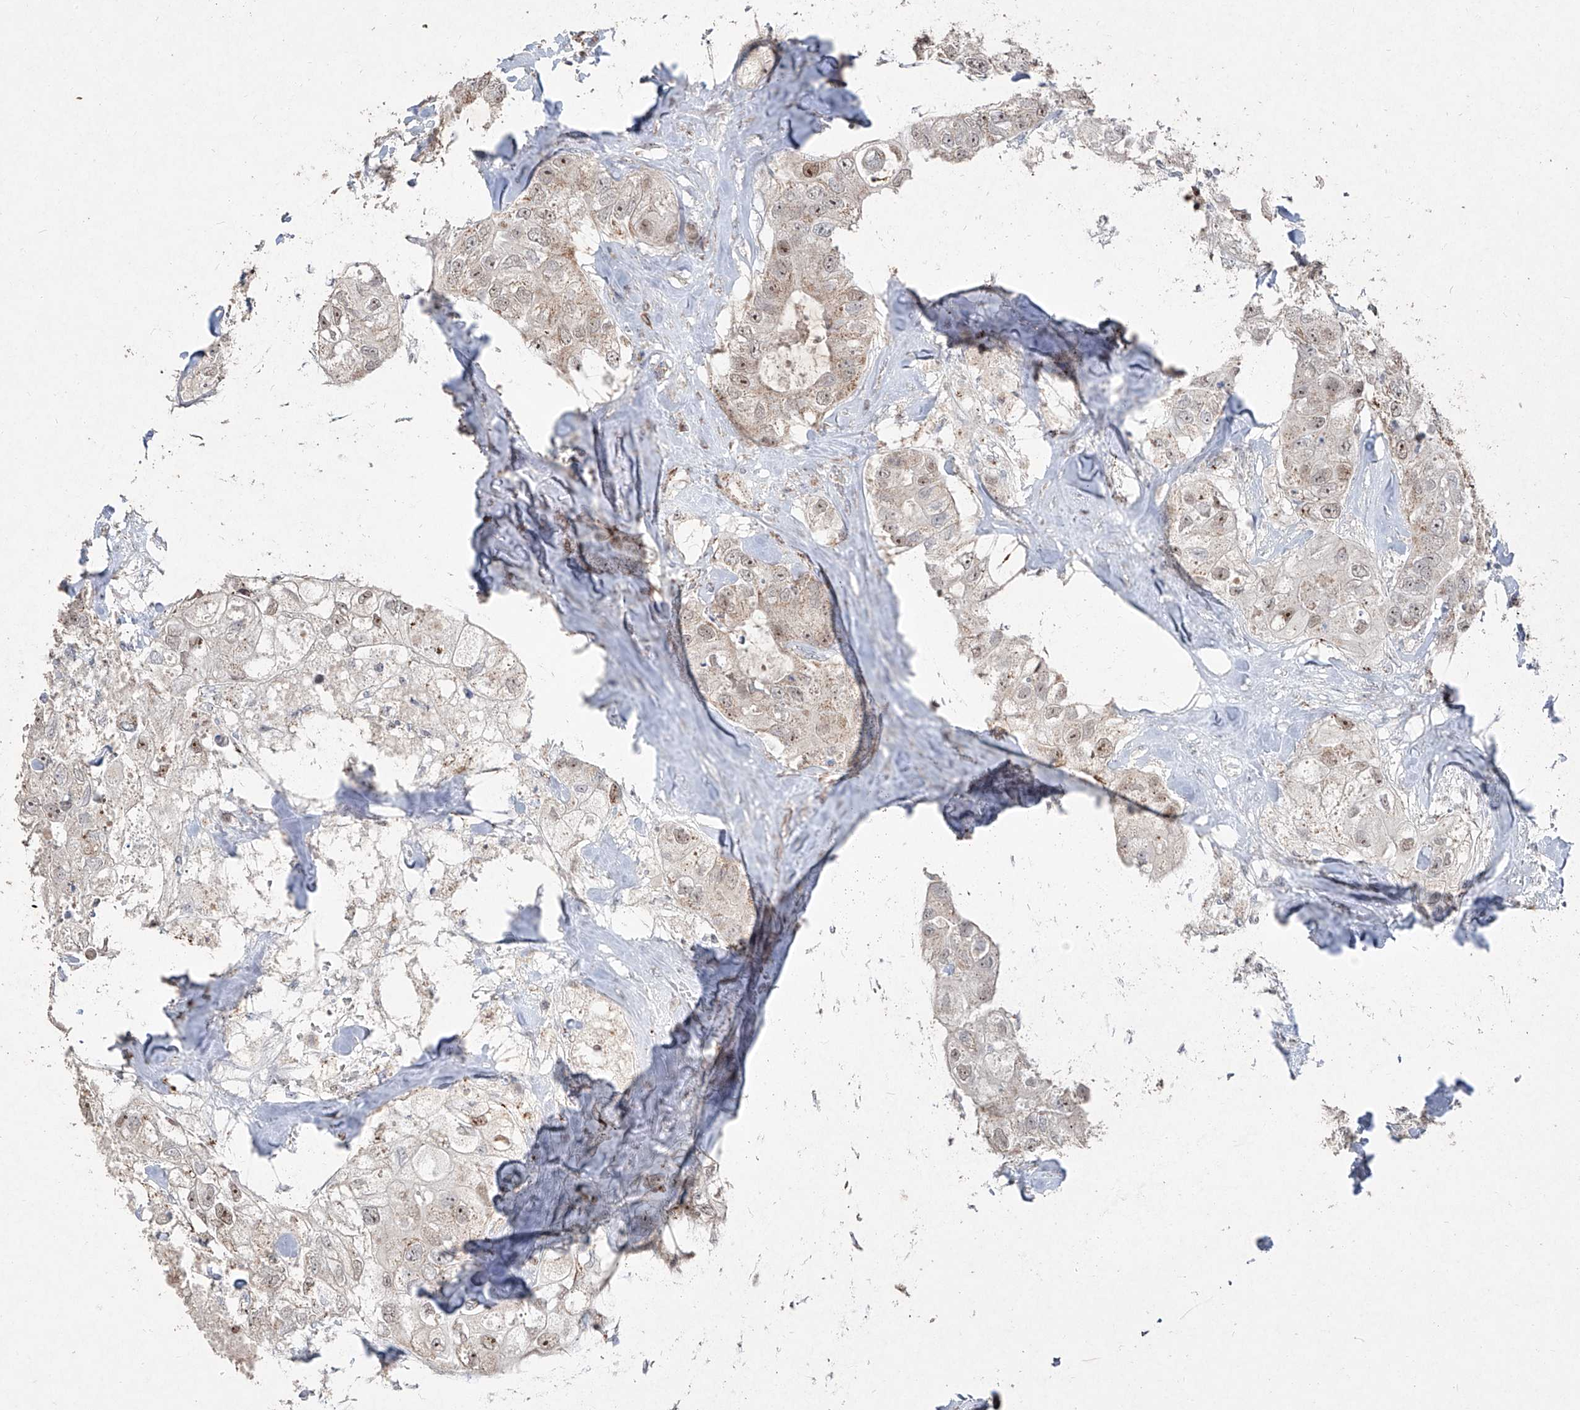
{"staining": {"intensity": "weak", "quantity": "25%-75%", "location": "cytoplasmic/membranous,nuclear"}, "tissue": "breast cancer", "cell_type": "Tumor cells", "image_type": "cancer", "snomed": [{"axis": "morphology", "description": "Duct carcinoma"}, {"axis": "topography", "description": "Breast"}], "caption": "High-power microscopy captured an IHC image of breast intraductal carcinoma, revealing weak cytoplasmic/membranous and nuclear expression in about 25%-75% of tumor cells. (IHC, brightfield microscopy, high magnification).", "gene": "NDUFB3", "patient": {"sex": "female", "age": 62}}